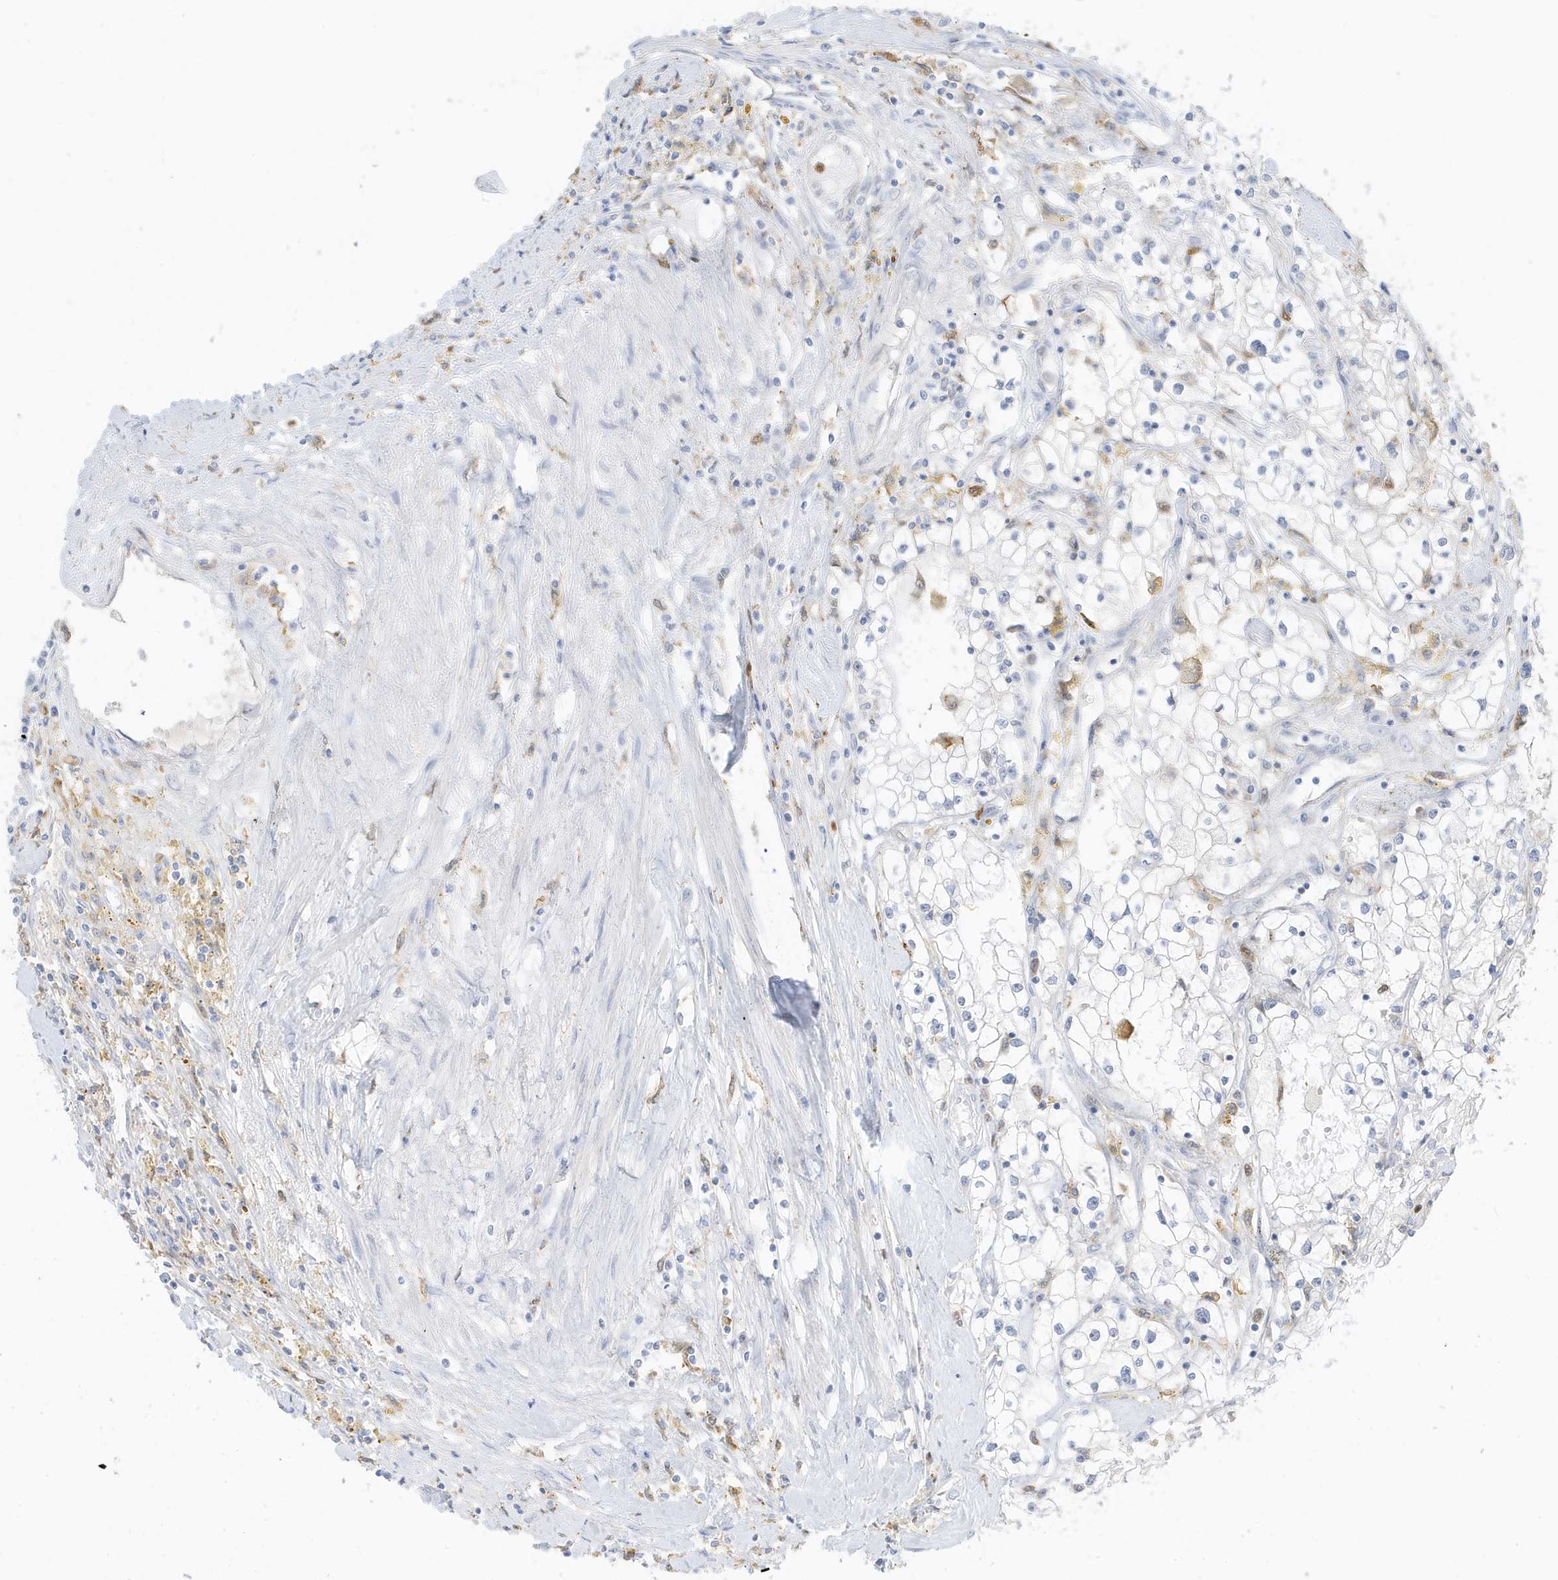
{"staining": {"intensity": "negative", "quantity": "none", "location": "none"}, "tissue": "renal cancer", "cell_type": "Tumor cells", "image_type": "cancer", "snomed": [{"axis": "morphology", "description": "Adenocarcinoma, NOS"}, {"axis": "topography", "description": "Kidney"}], "caption": "High magnification brightfield microscopy of adenocarcinoma (renal) stained with DAB (3,3'-diaminobenzidine) (brown) and counterstained with hematoxylin (blue): tumor cells show no significant positivity.", "gene": "GCA", "patient": {"sex": "male", "age": 56}}